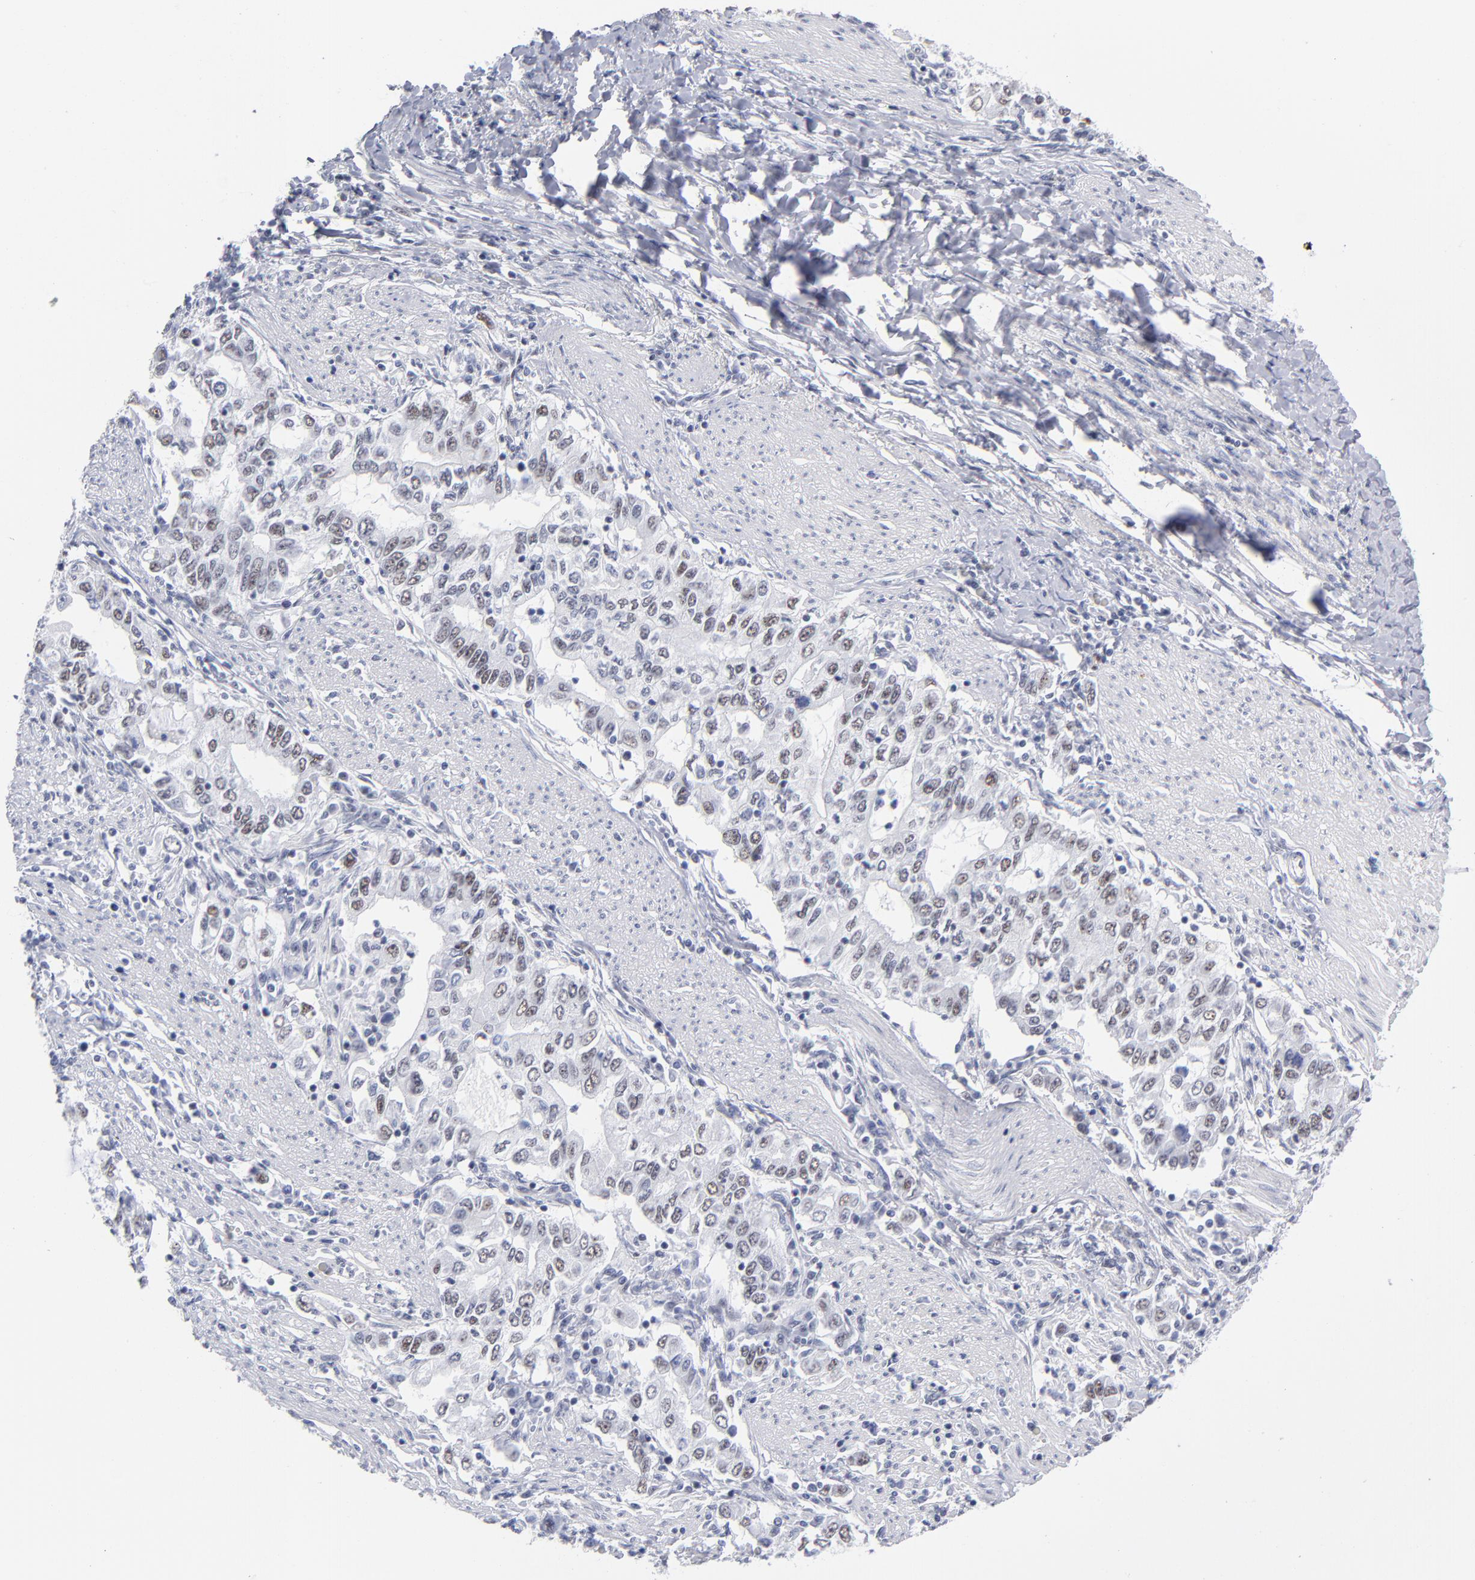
{"staining": {"intensity": "weak", "quantity": "25%-75%", "location": "nuclear"}, "tissue": "stomach cancer", "cell_type": "Tumor cells", "image_type": "cancer", "snomed": [{"axis": "morphology", "description": "Adenocarcinoma, NOS"}, {"axis": "topography", "description": "Stomach, lower"}], "caption": "Weak nuclear expression is identified in approximately 25%-75% of tumor cells in adenocarcinoma (stomach). (Stains: DAB in brown, nuclei in blue, Microscopy: brightfield microscopy at high magnification).", "gene": "SNRPB", "patient": {"sex": "female", "age": 72}}